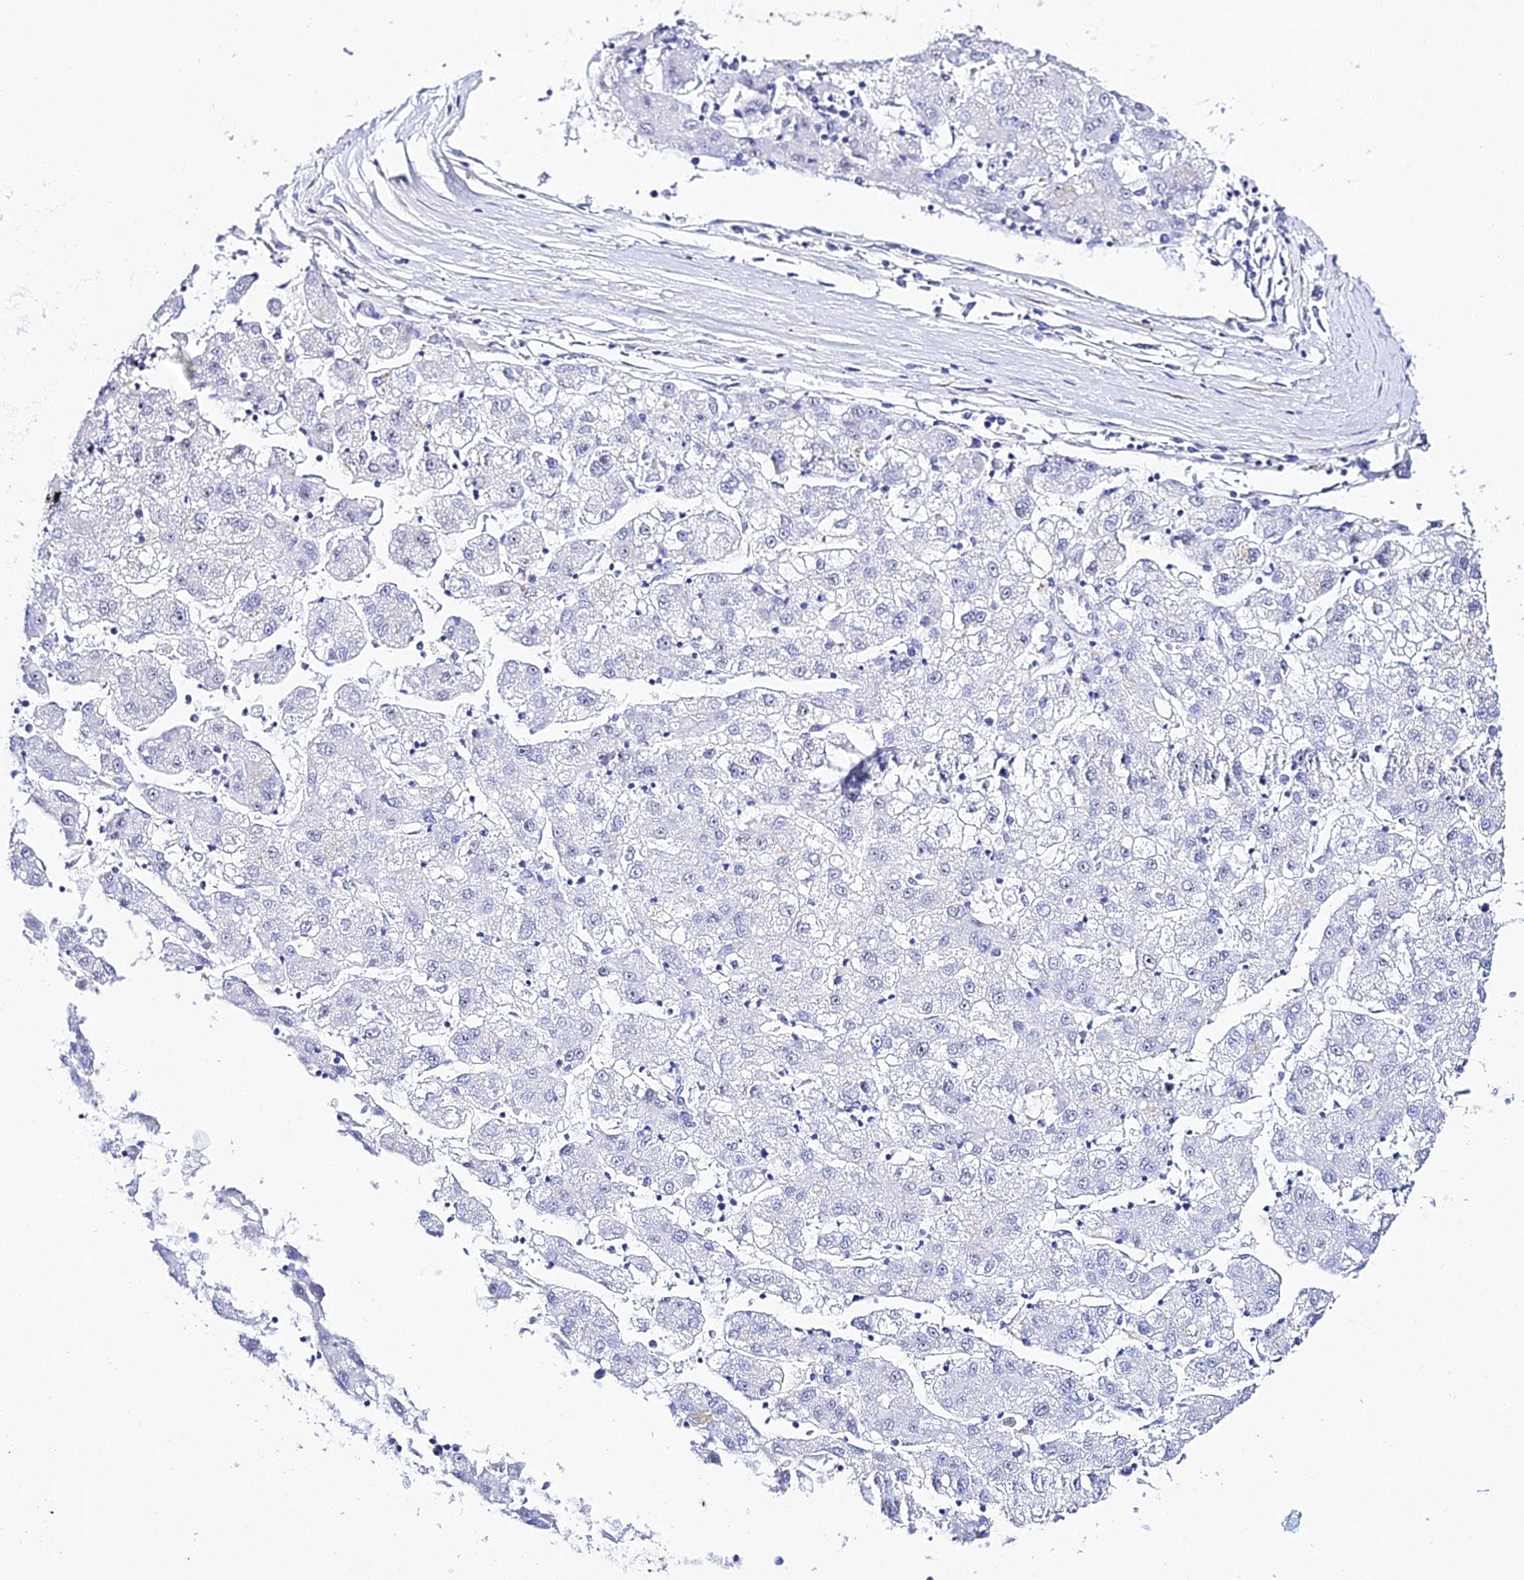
{"staining": {"intensity": "negative", "quantity": "none", "location": "none"}, "tissue": "liver cancer", "cell_type": "Tumor cells", "image_type": "cancer", "snomed": [{"axis": "morphology", "description": "Carcinoma, Hepatocellular, NOS"}, {"axis": "topography", "description": "Liver"}], "caption": "This histopathology image is of liver cancer (hepatocellular carcinoma) stained with IHC to label a protein in brown with the nuclei are counter-stained blue. There is no positivity in tumor cells.", "gene": "POFUT2", "patient": {"sex": "male", "age": 72}}